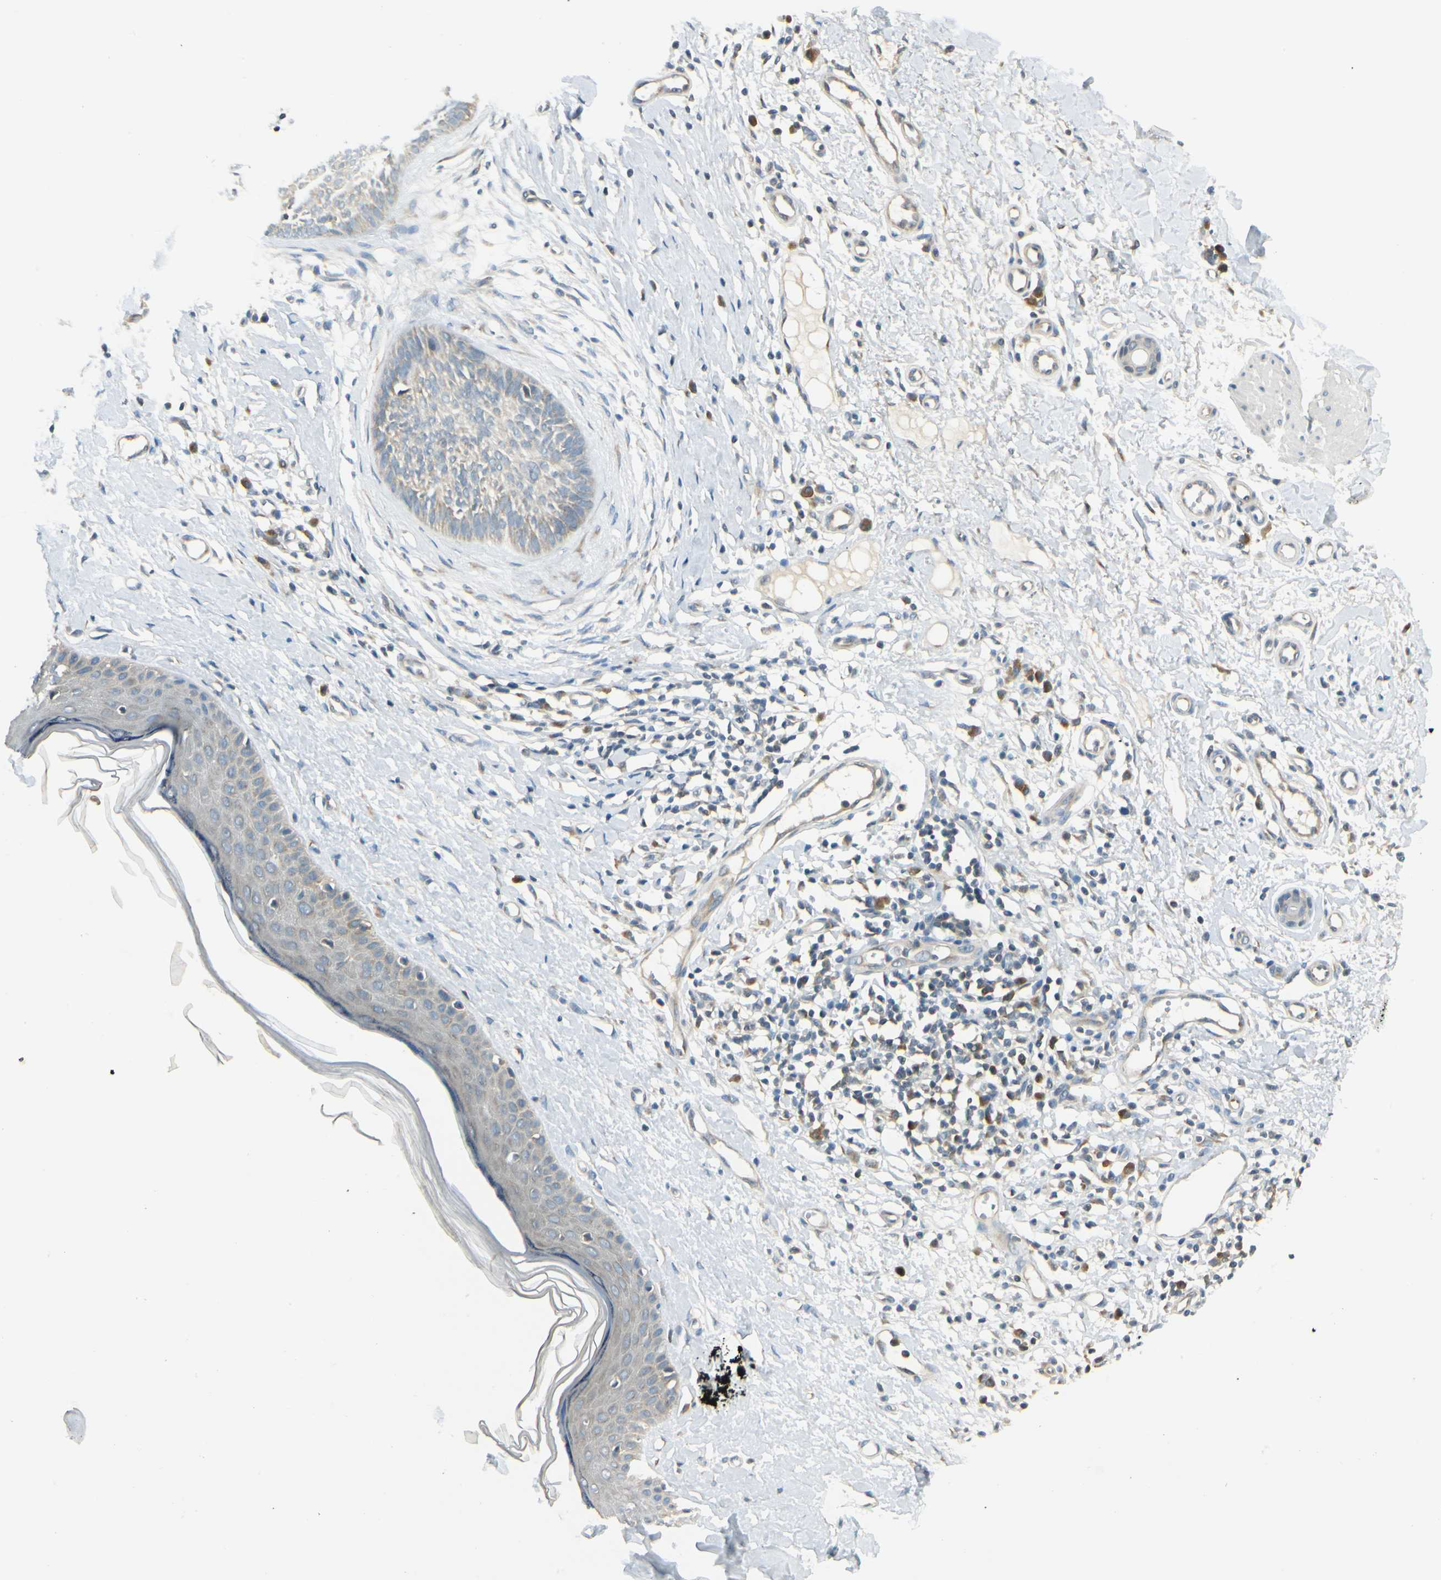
{"staining": {"intensity": "weak", "quantity": "<25%", "location": "cytoplasmic/membranous"}, "tissue": "skin cancer", "cell_type": "Tumor cells", "image_type": "cancer", "snomed": [{"axis": "morphology", "description": "Normal tissue, NOS"}, {"axis": "morphology", "description": "Basal cell carcinoma"}, {"axis": "topography", "description": "Skin"}], "caption": "A histopathology image of skin cancer stained for a protein reveals no brown staining in tumor cells.", "gene": "BNIP1", "patient": {"sex": "male", "age": 71}}